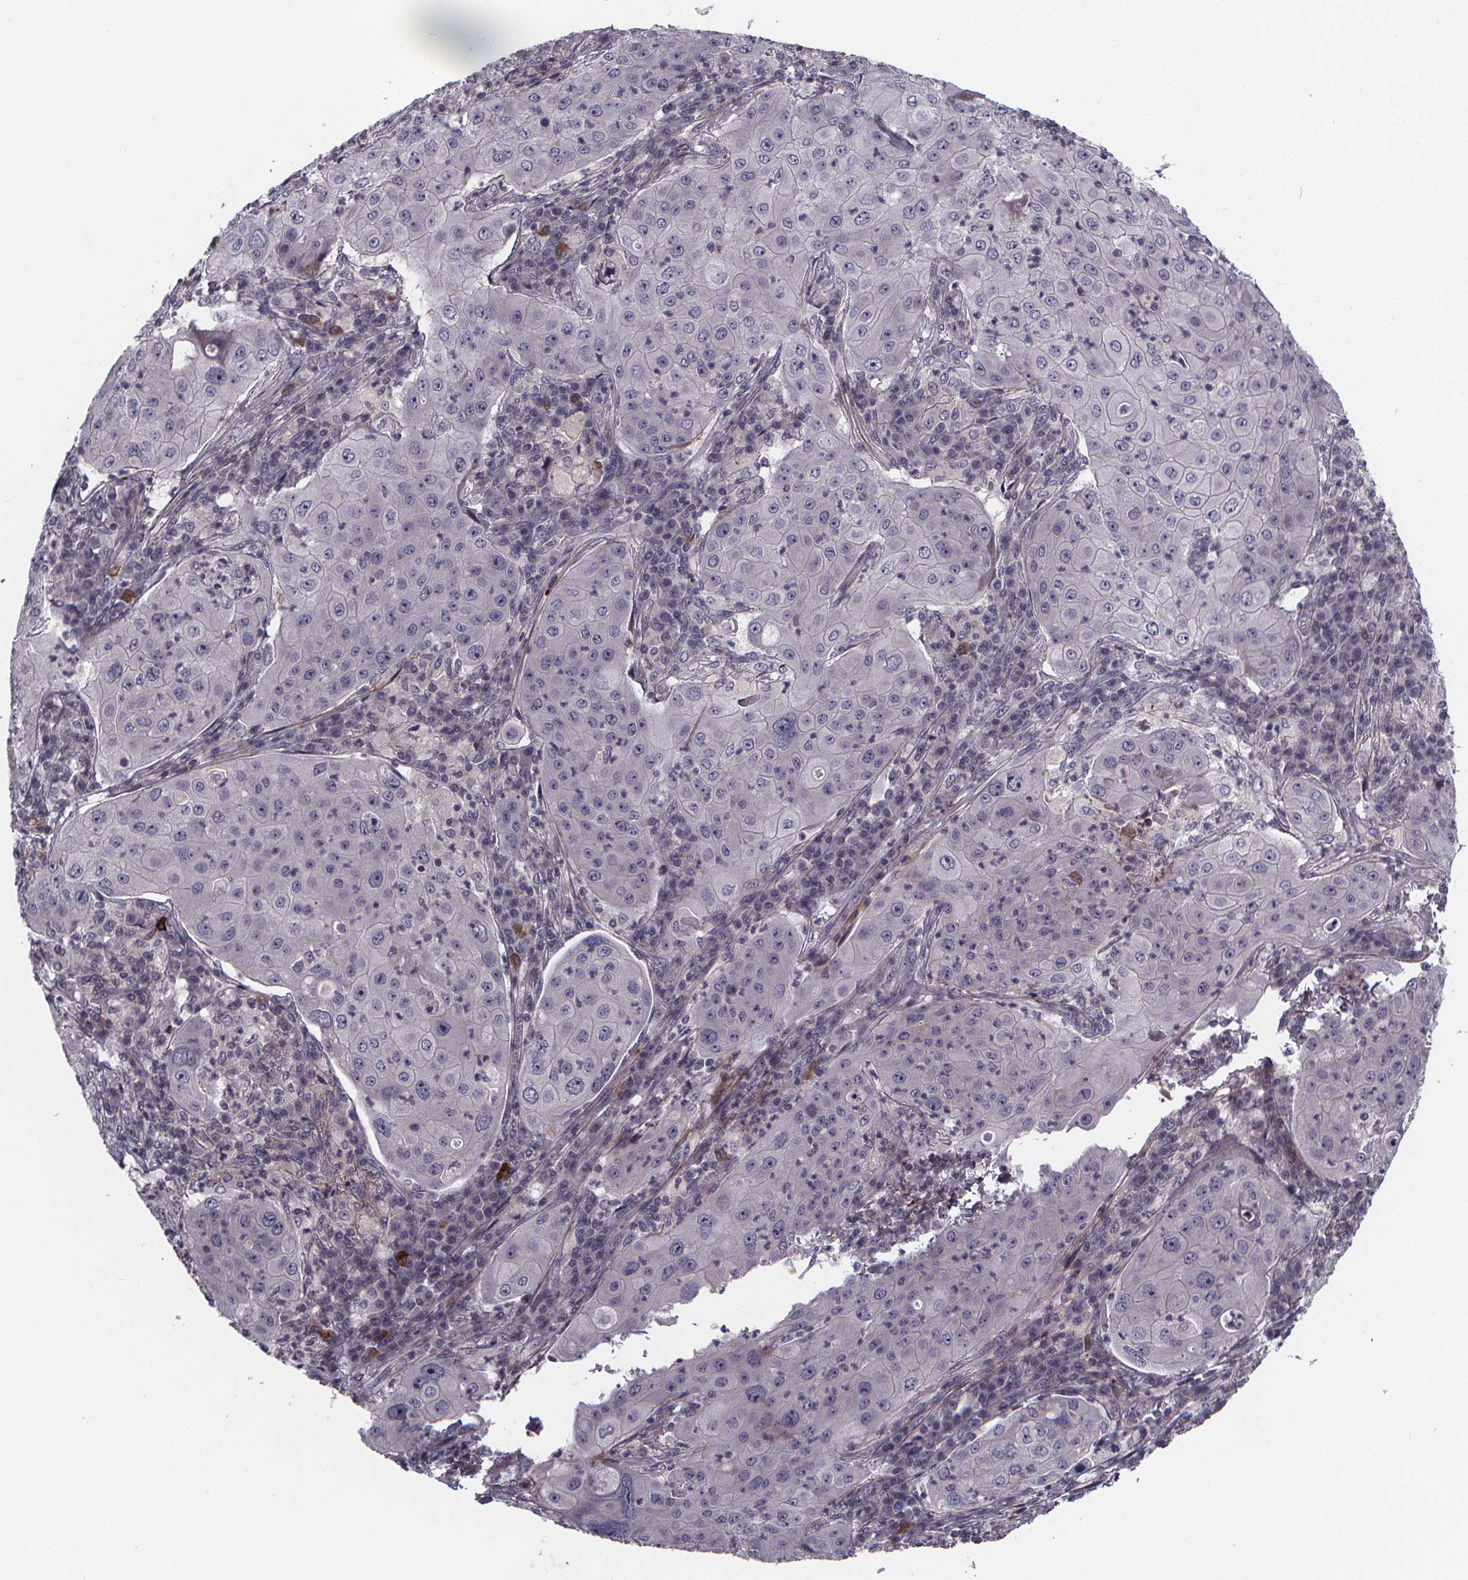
{"staining": {"intensity": "negative", "quantity": "none", "location": "none"}, "tissue": "lung cancer", "cell_type": "Tumor cells", "image_type": "cancer", "snomed": [{"axis": "morphology", "description": "Squamous cell carcinoma, NOS"}, {"axis": "topography", "description": "Lung"}], "caption": "An image of human squamous cell carcinoma (lung) is negative for staining in tumor cells. Nuclei are stained in blue.", "gene": "FBXW2", "patient": {"sex": "female", "age": 59}}